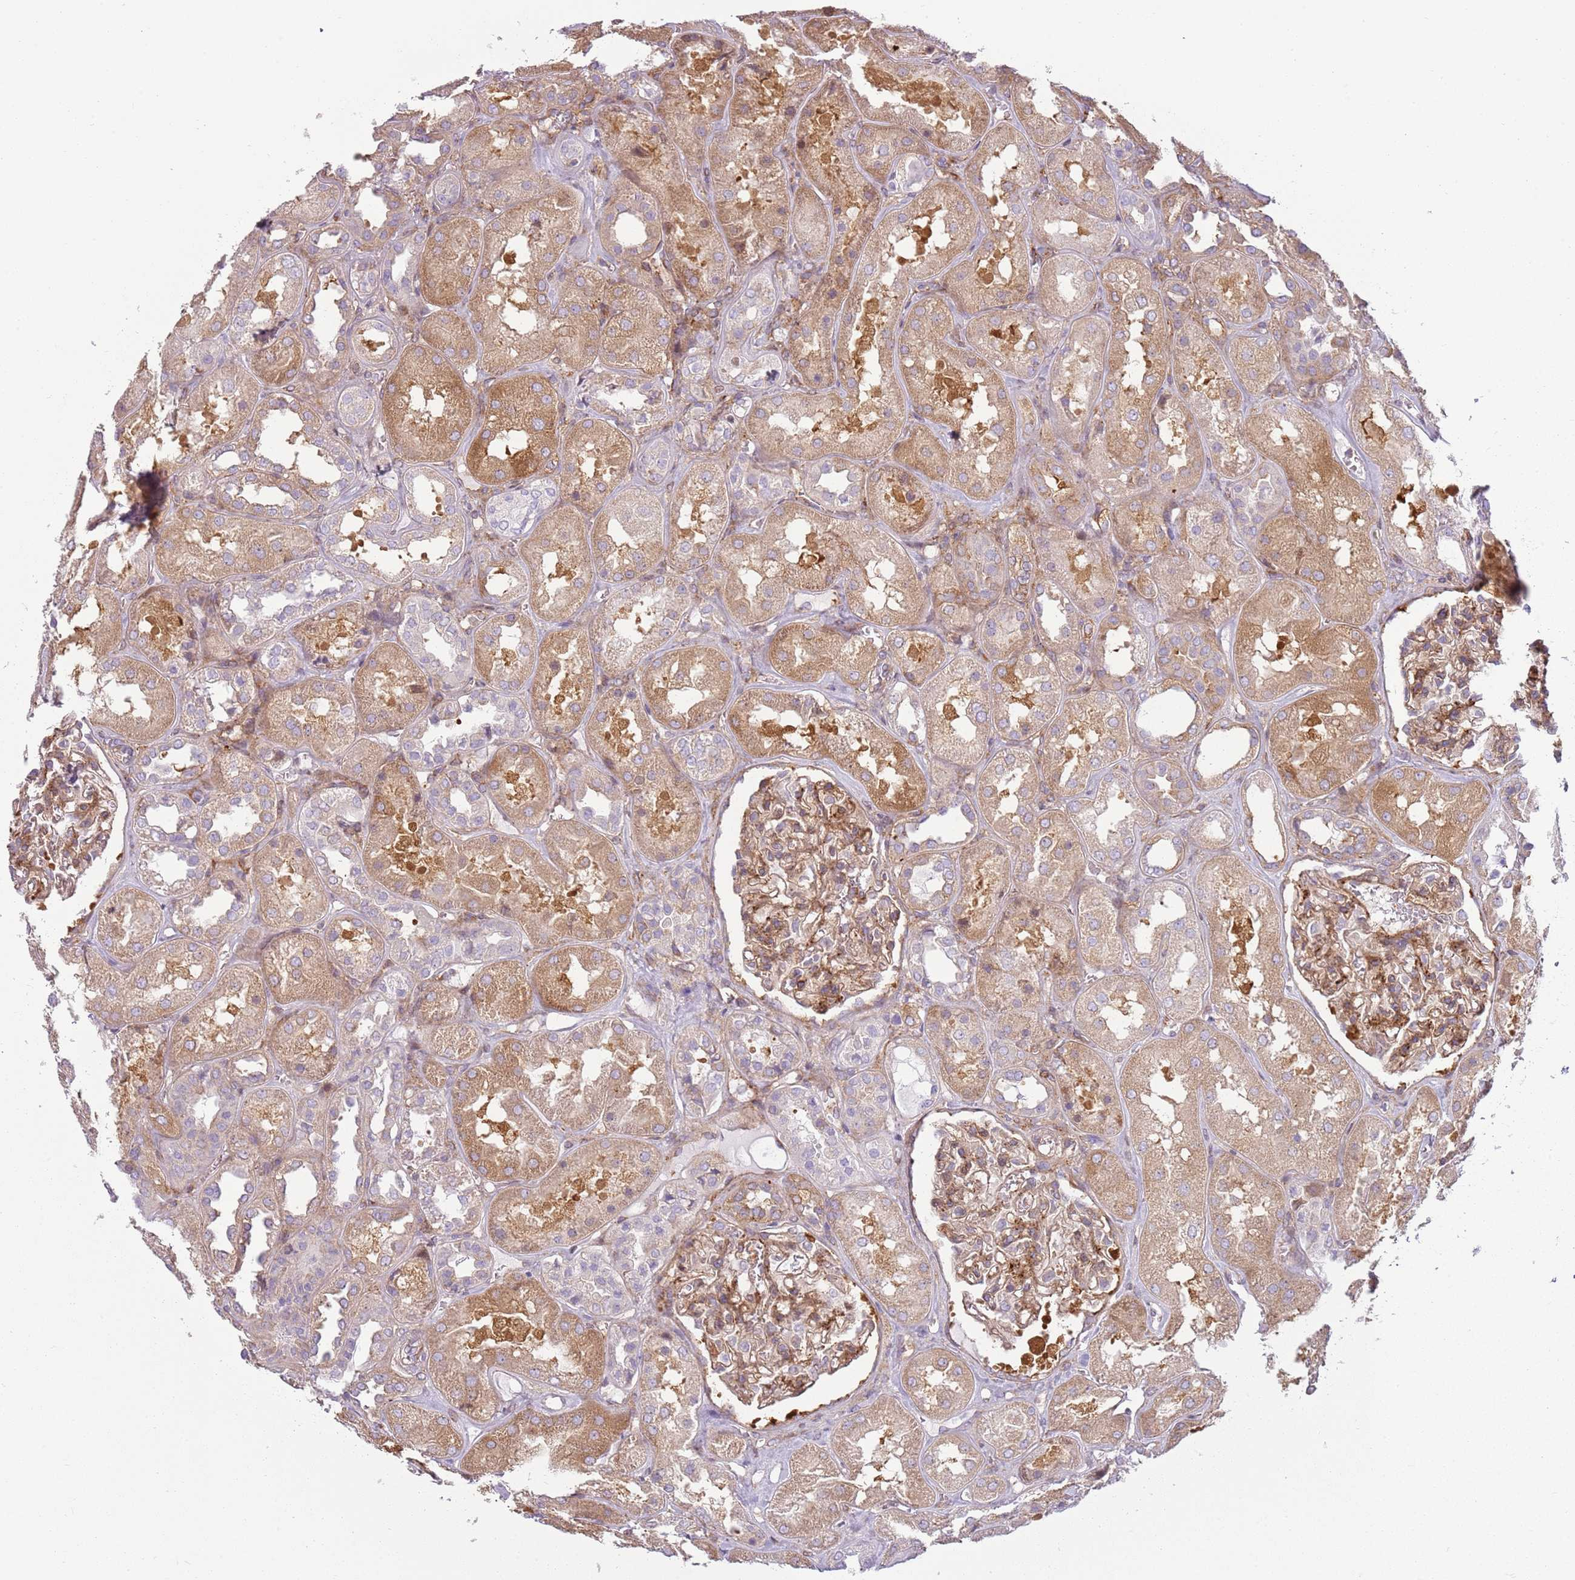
{"staining": {"intensity": "moderate", "quantity": "25%-75%", "location": "cytoplasmic/membranous"}, "tissue": "kidney", "cell_type": "Cells in glomeruli", "image_type": "normal", "snomed": [{"axis": "morphology", "description": "Normal tissue, NOS"}, {"axis": "topography", "description": "Kidney"}], "caption": "Immunohistochemistry staining of normal kidney, which reveals medium levels of moderate cytoplasmic/membranous staining in about 25%-75% of cells in glomeruli indicating moderate cytoplasmic/membranous protein staining. The staining was performed using DAB (3,3'-diaminobenzidine) (brown) for protein detection and nuclei were counterstained in hematoxylin (blue).", "gene": "SNX1", "patient": {"sex": "male", "age": 70}}